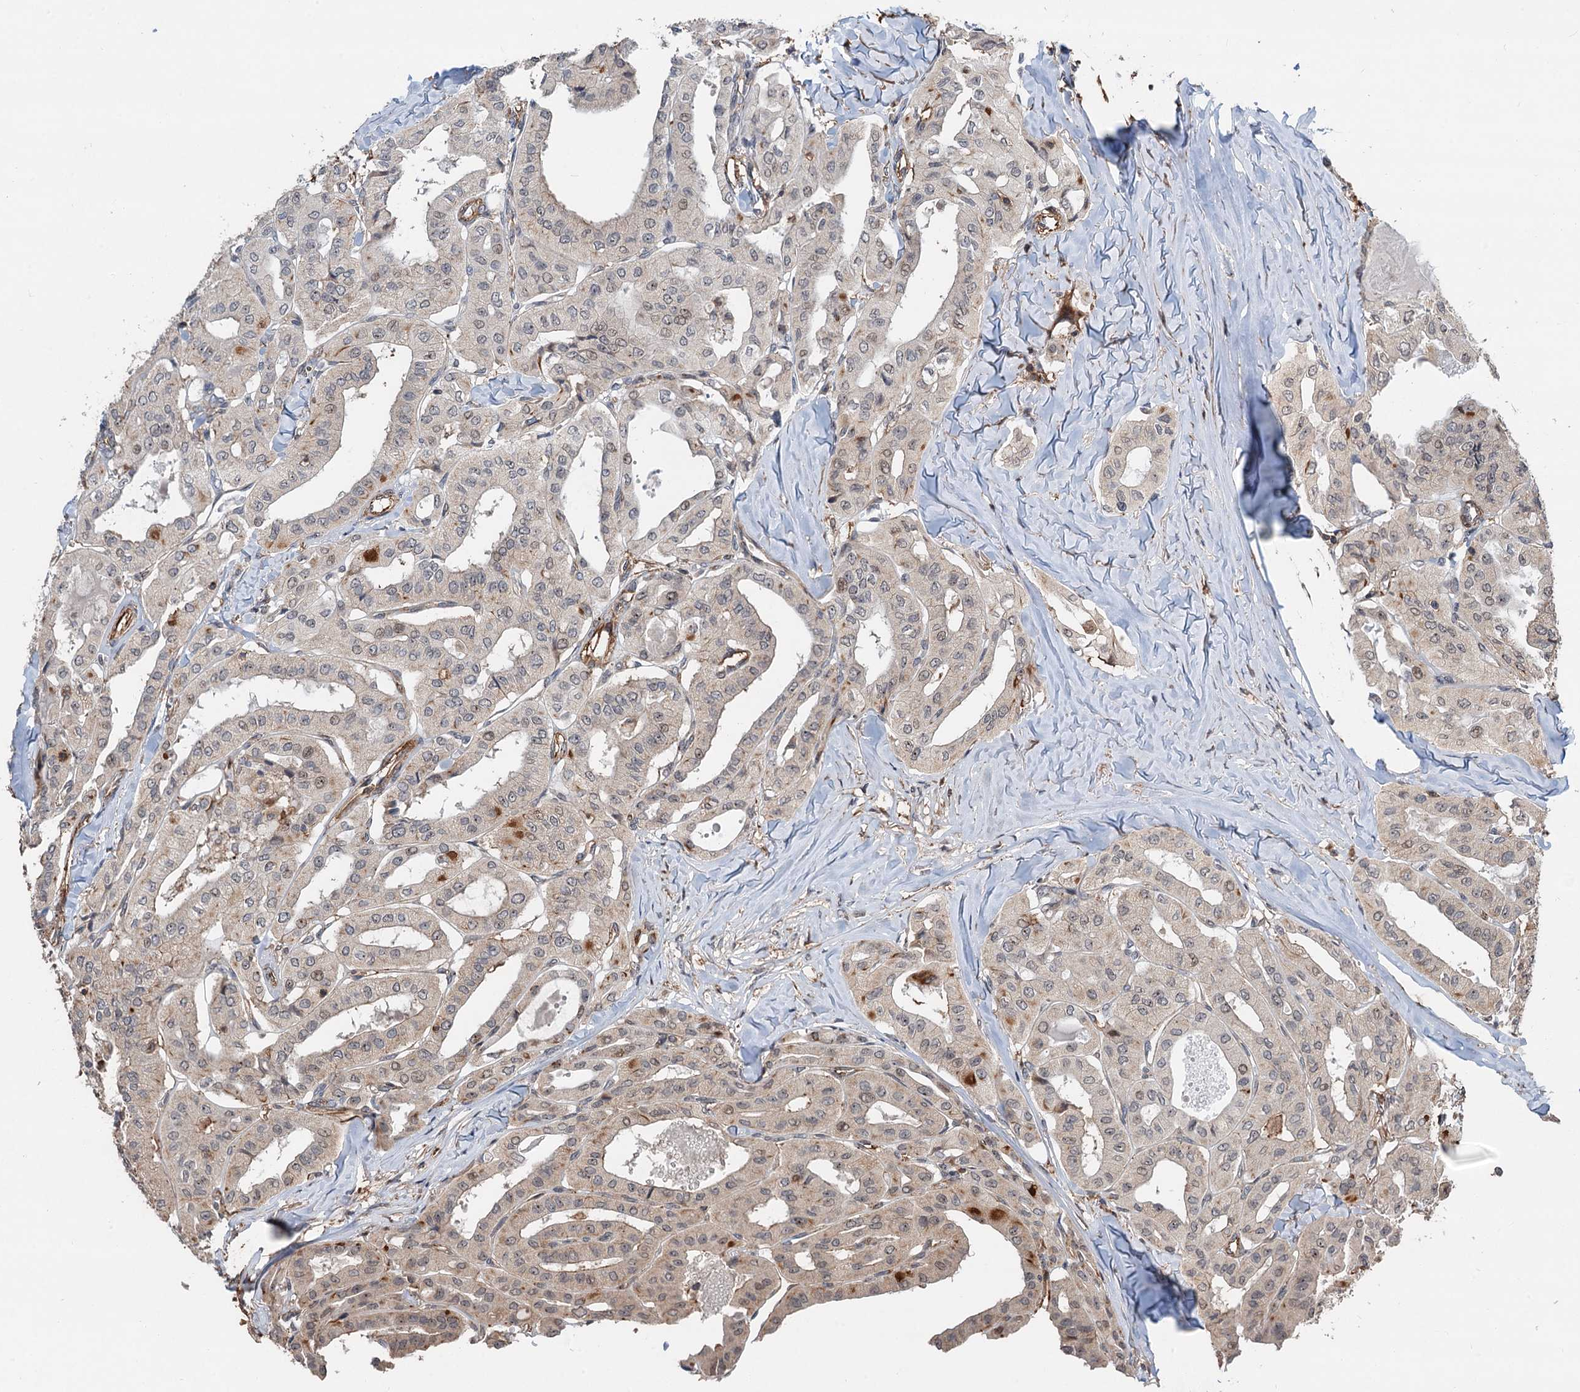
{"staining": {"intensity": "weak", "quantity": "<25%", "location": "cytoplasmic/membranous,nuclear"}, "tissue": "thyroid cancer", "cell_type": "Tumor cells", "image_type": "cancer", "snomed": [{"axis": "morphology", "description": "Papillary adenocarcinoma, NOS"}, {"axis": "topography", "description": "Thyroid gland"}], "caption": "Immunohistochemistry of human papillary adenocarcinoma (thyroid) displays no positivity in tumor cells.", "gene": "TMA16", "patient": {"sex": "female", "age": 59}}